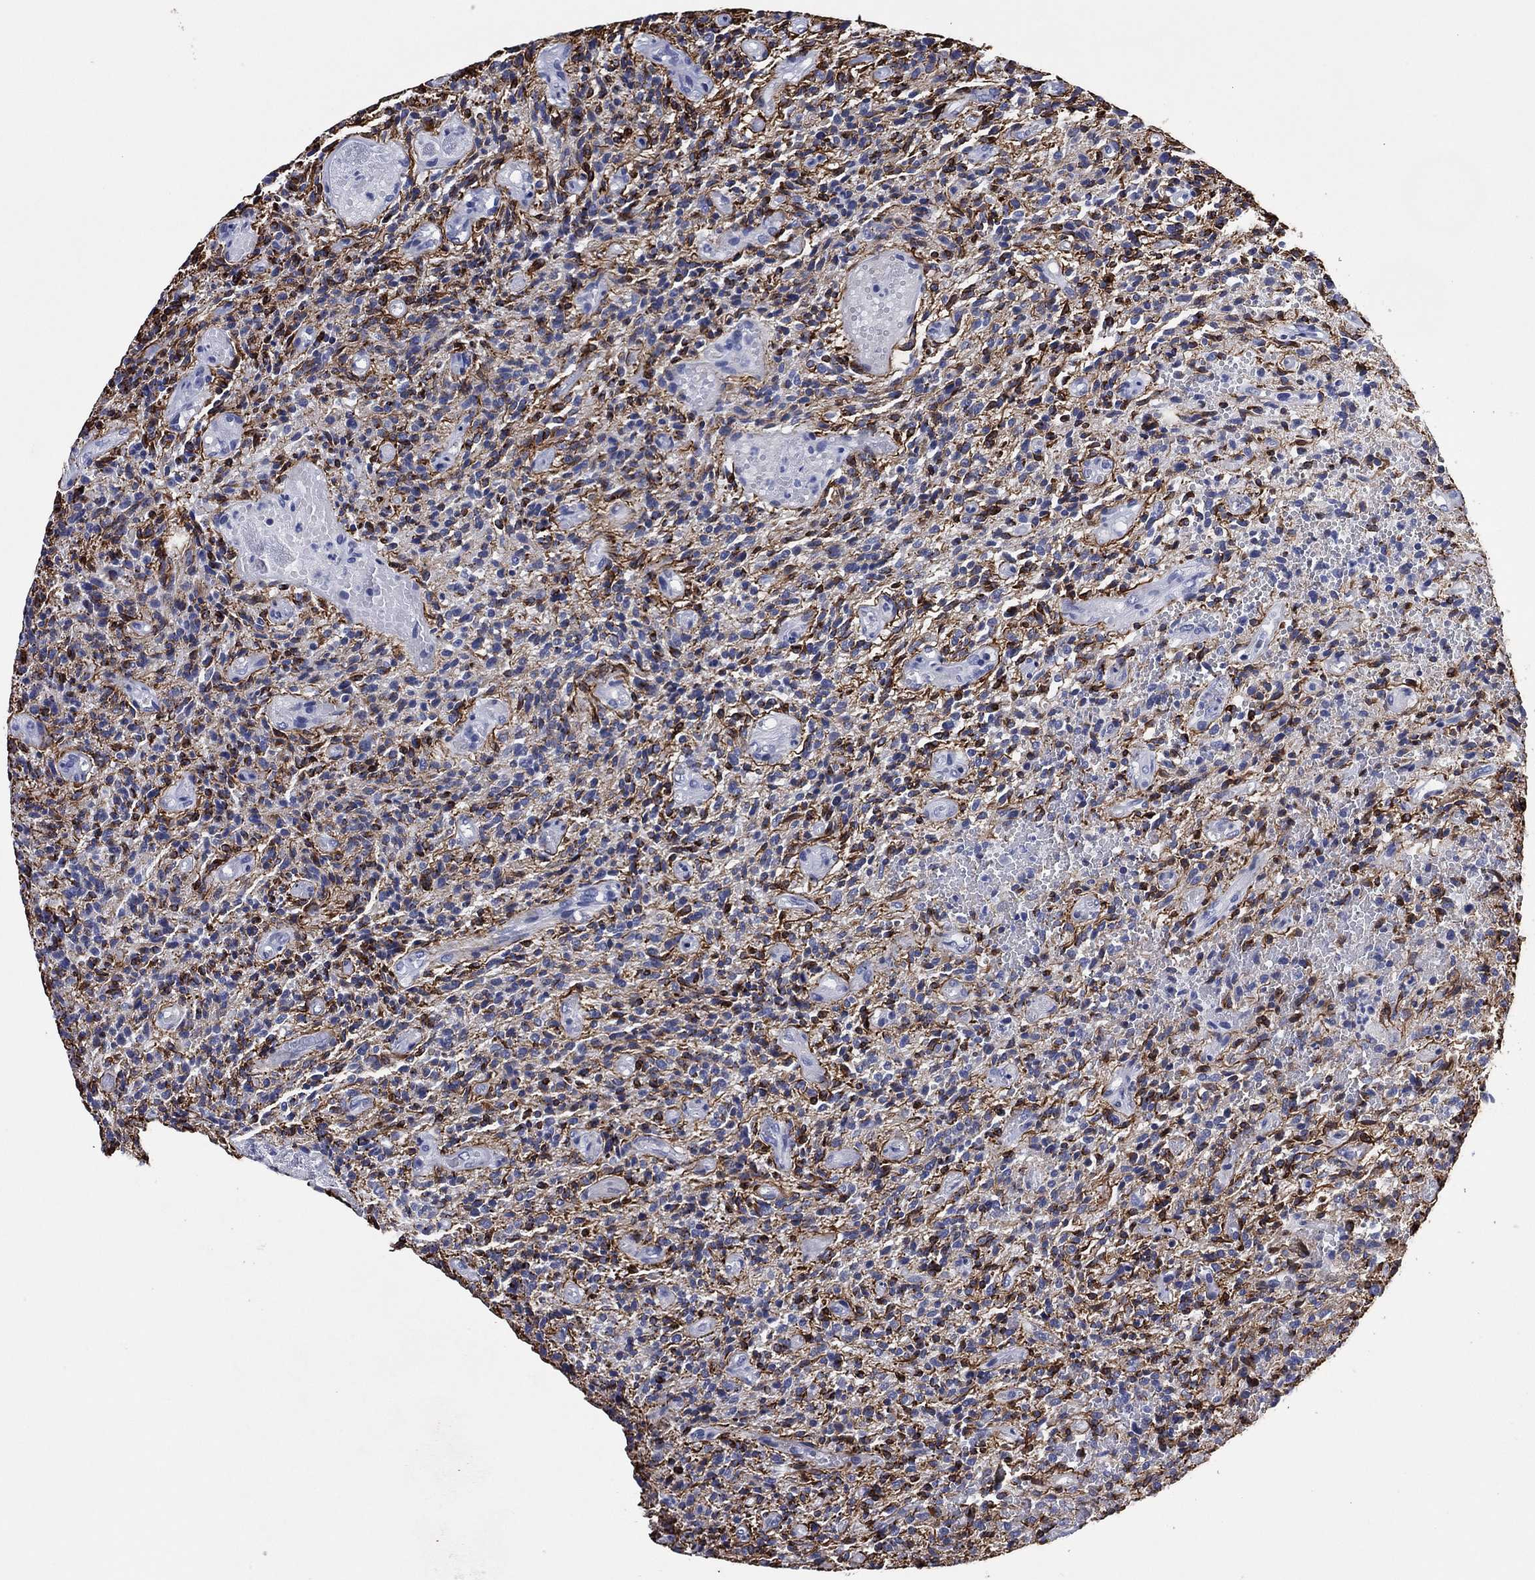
{"staining": {"intensity": "strong", "quantity": "25%-75%", "location": "cytoplasmic/membranous"}, "tissue": "glioma", "cell_type": "Tumor cells", "image_type": "cancer", "snomed": [{"axis": "morphology", "description": "Glioma, malignant, High grade"}, {"axis": "topography", "description": "Brain"}], "caption": "This is an image of immunohistochemistry (IHC) staining of glioma, which shows strong staining in the cytoplasmic/membranous of tumor cells.", "gene": "CLIP3", "patient": {"sex": "male", "age": 64}}